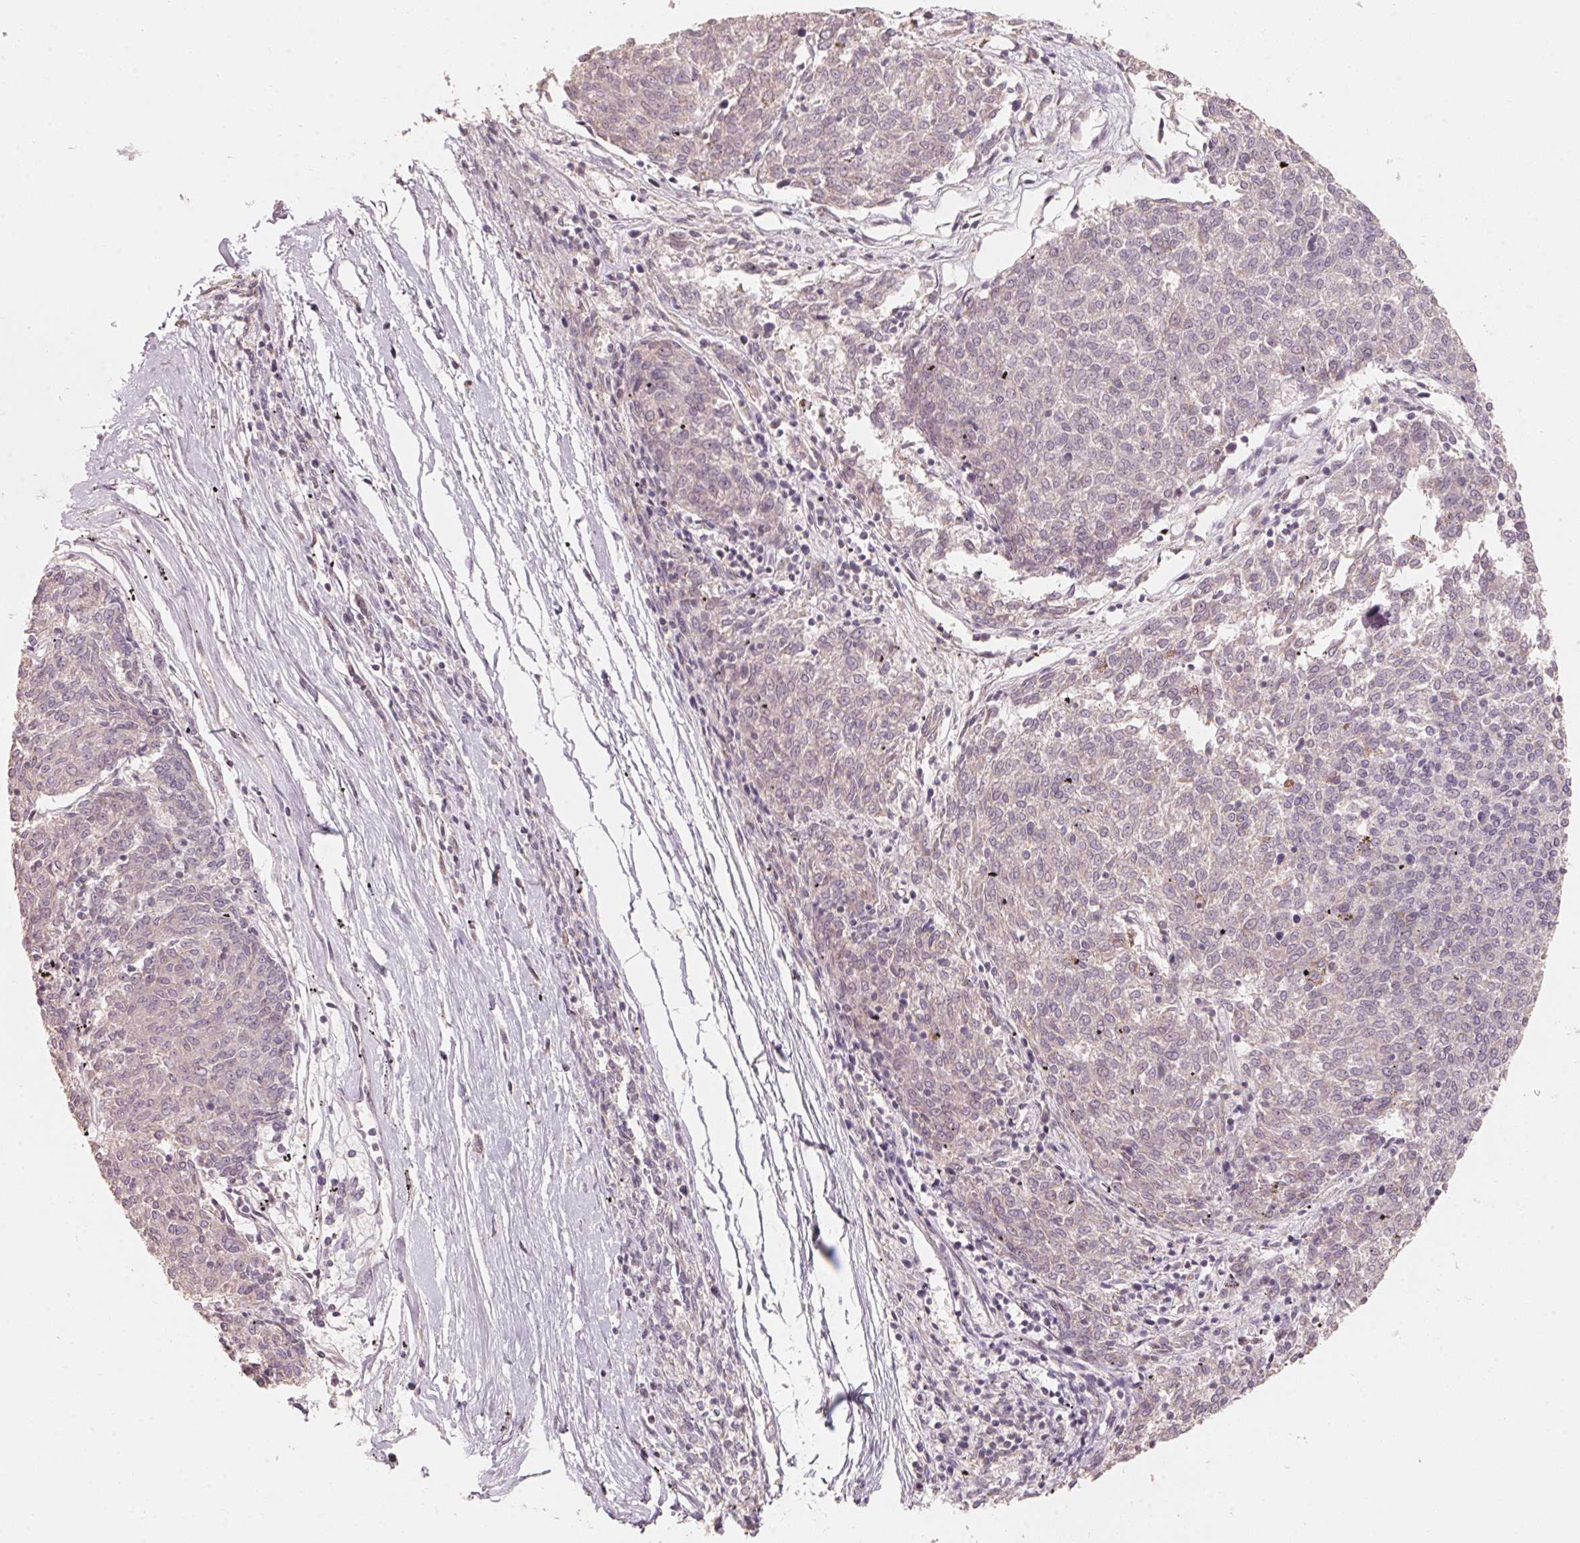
{"staining": {"intensity": "negative", "quantity": "none", "location": "none"}, "tissue": "melanoma", "cell_type": "Tumor cells", "image_type": "cancer", "snomed": [{"axis": "morphology", "description": "Malignant melanoma, NOS"}, {"axis": "topography", "description": "Skin"}], "caption": "A high-resolution photomicrograph shows immunohistochemistry (IHC) staining of malignant melanoma, which demonstrates no significant expression in tumor cells.", "gene": "TP53AIP1", "patient": {"sex": "female", "age": 72}}